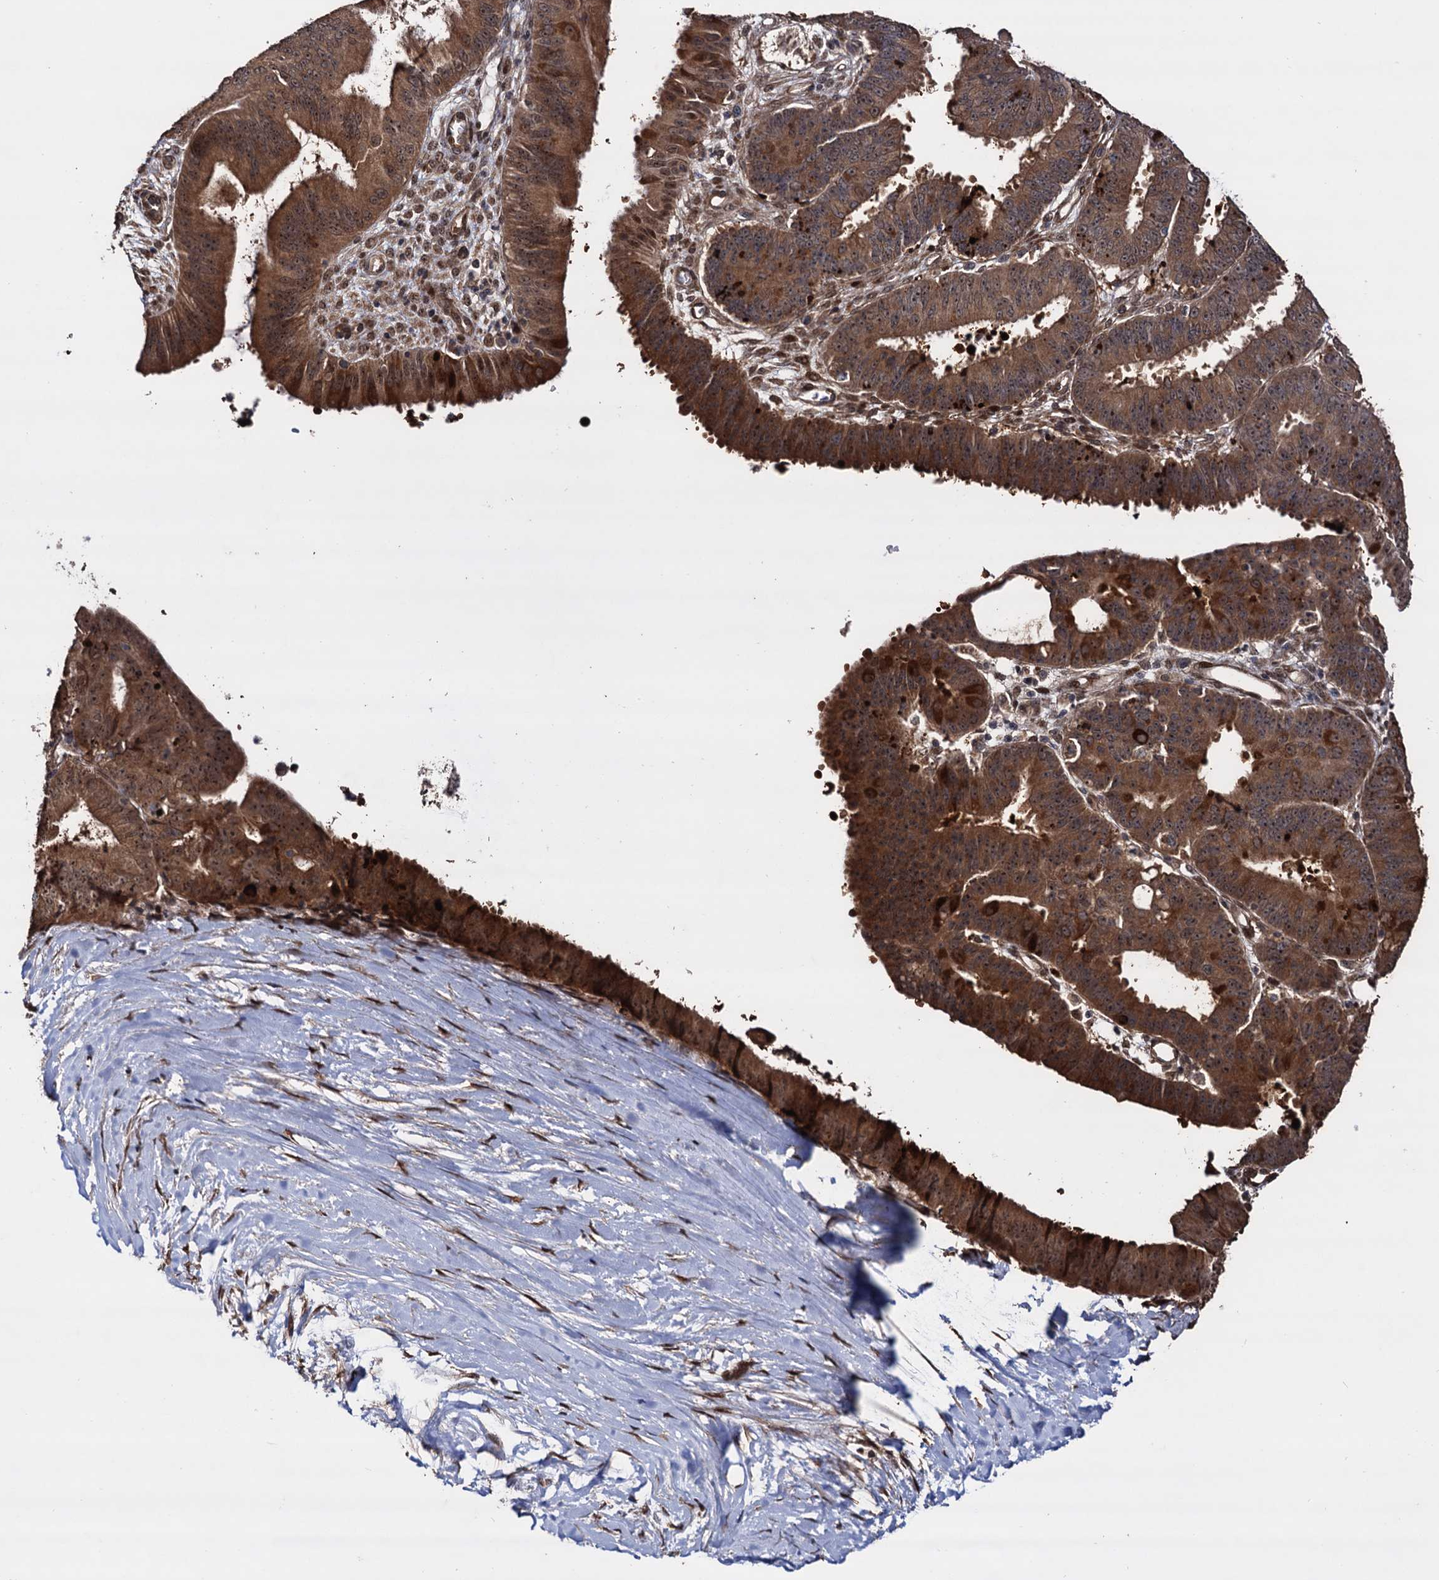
{"staining": {"intensity": "moderate", "quantity": ">75%", "location": "cytoplasmic/membranous,nuclear"}, "tissue": "ovarian cancer", "cell_type": "Tumor cells", "image_type": "cancer", "snomed": [{"axis": "morphology", "description": "Carcinoma, endometroid"}, {"axis": "topography", "description": "Appendix"}, {"axis": "topography", "description": "Ovary"}], "caption": "IHC staining of endometroid carcinoma (ovarian), which displays medium levels of moderate cytoplasmic/membranous and nuclear positivity in approximately >75% of tumor cells indicating moderate cytoplasmic/membranous and nuclear protein positivity. The staining was performed using DAB (3,3'-diaminobenzidine) (brown) for protein detection and nuclei were counterstained in hematoxylin (blue).", "gene": "PIGB", "patient": {"sex": "female", "age": 42}}